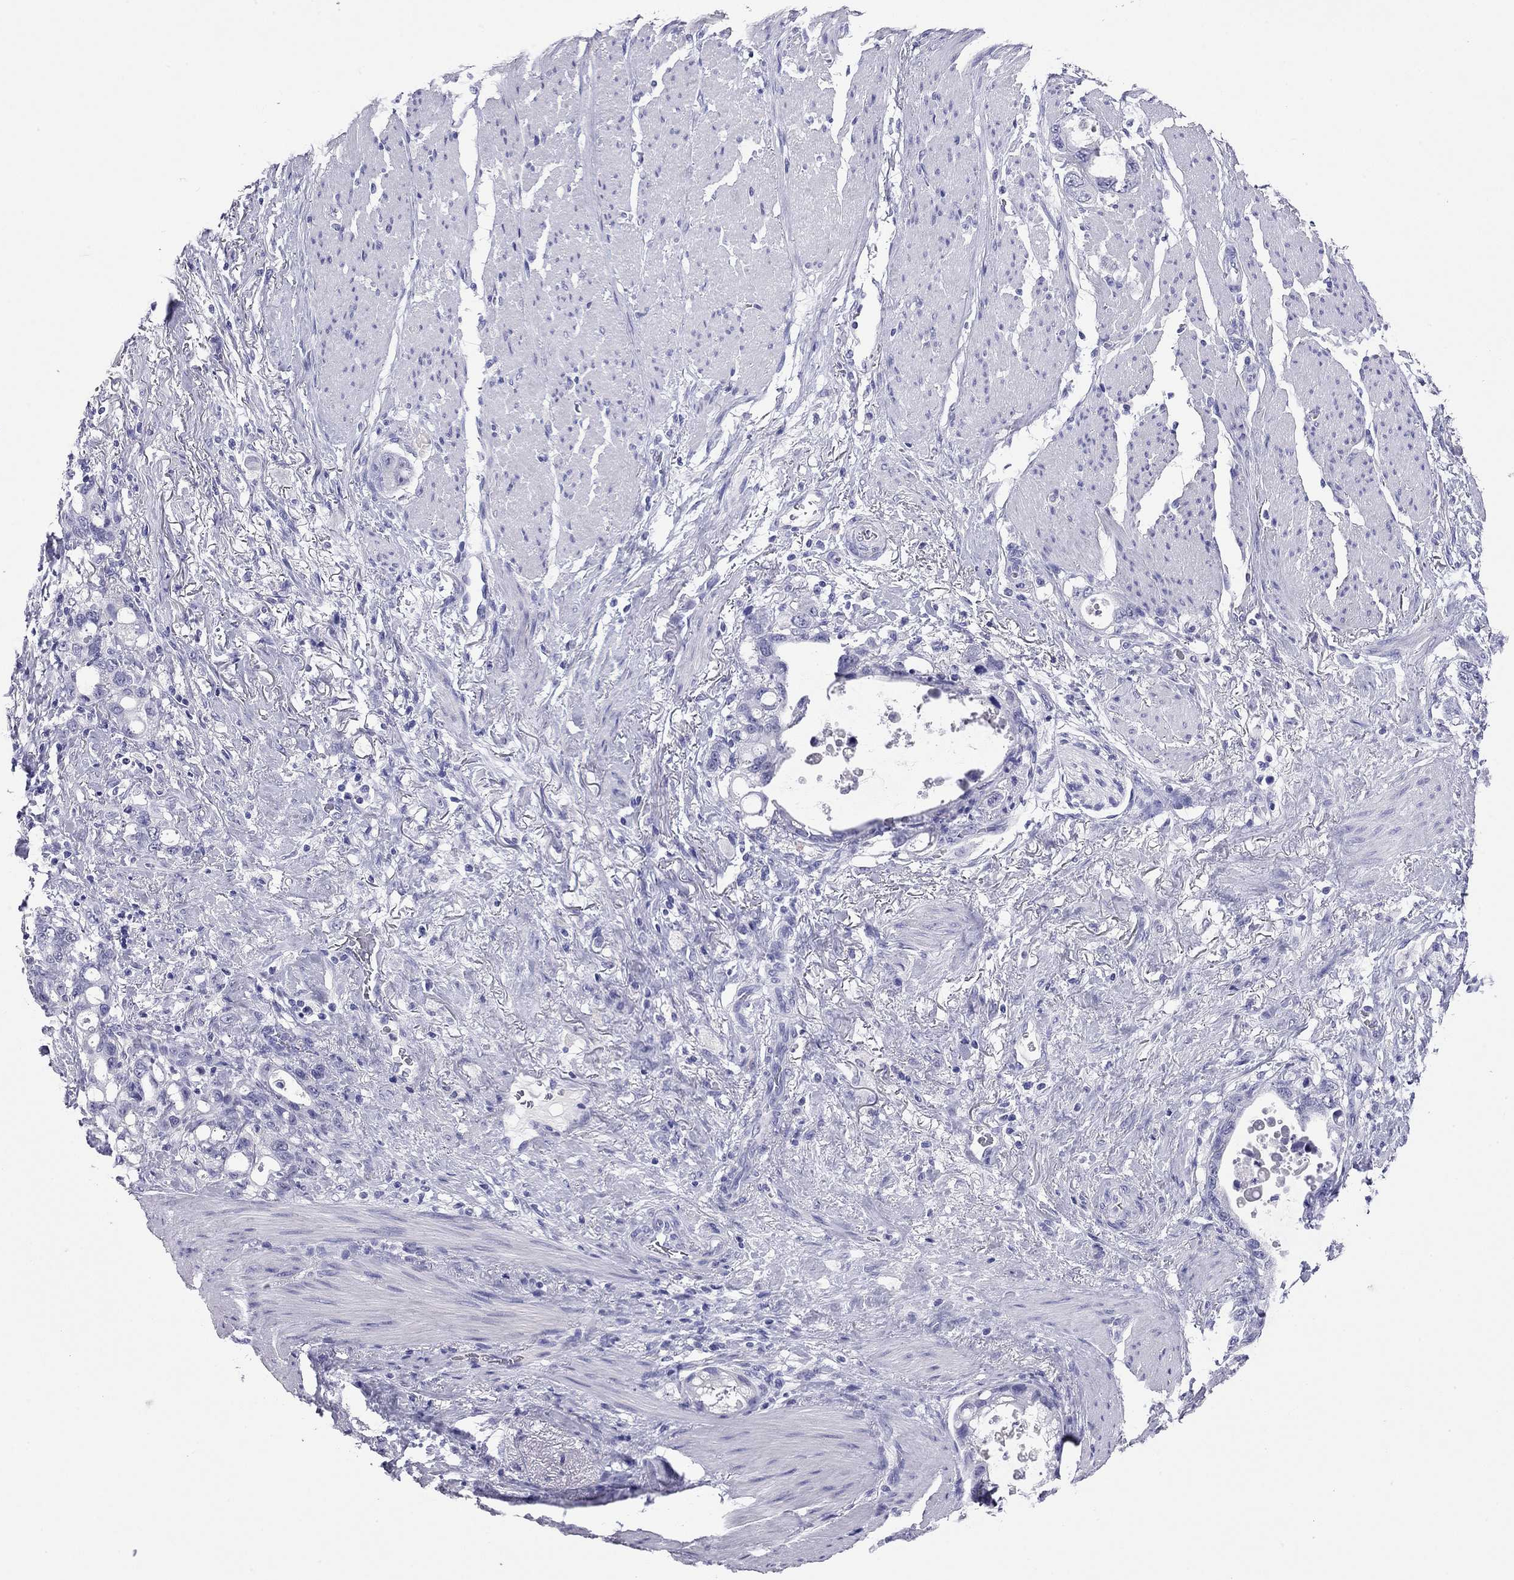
{"staining": {"intensity": "negative", "quantity": "none", "location": "none"}, "tissue": "stomach cancer", "cell_type": "Tumor cells", "image_type": "cancer", "snomed": [{"axis": "morphology", "description": "Adenocarcinoma, NOS"}, {"axis": "topography", "description": "Stomach, upper"}], "caption": "An image of human stomach cancer is negative for staining in tumor cells. (DAB immunohistochemistry visualized using brightfield microscopy, high magnification).", "gene": "ODF4", "patient": {"sex": "male", "age": 74}}